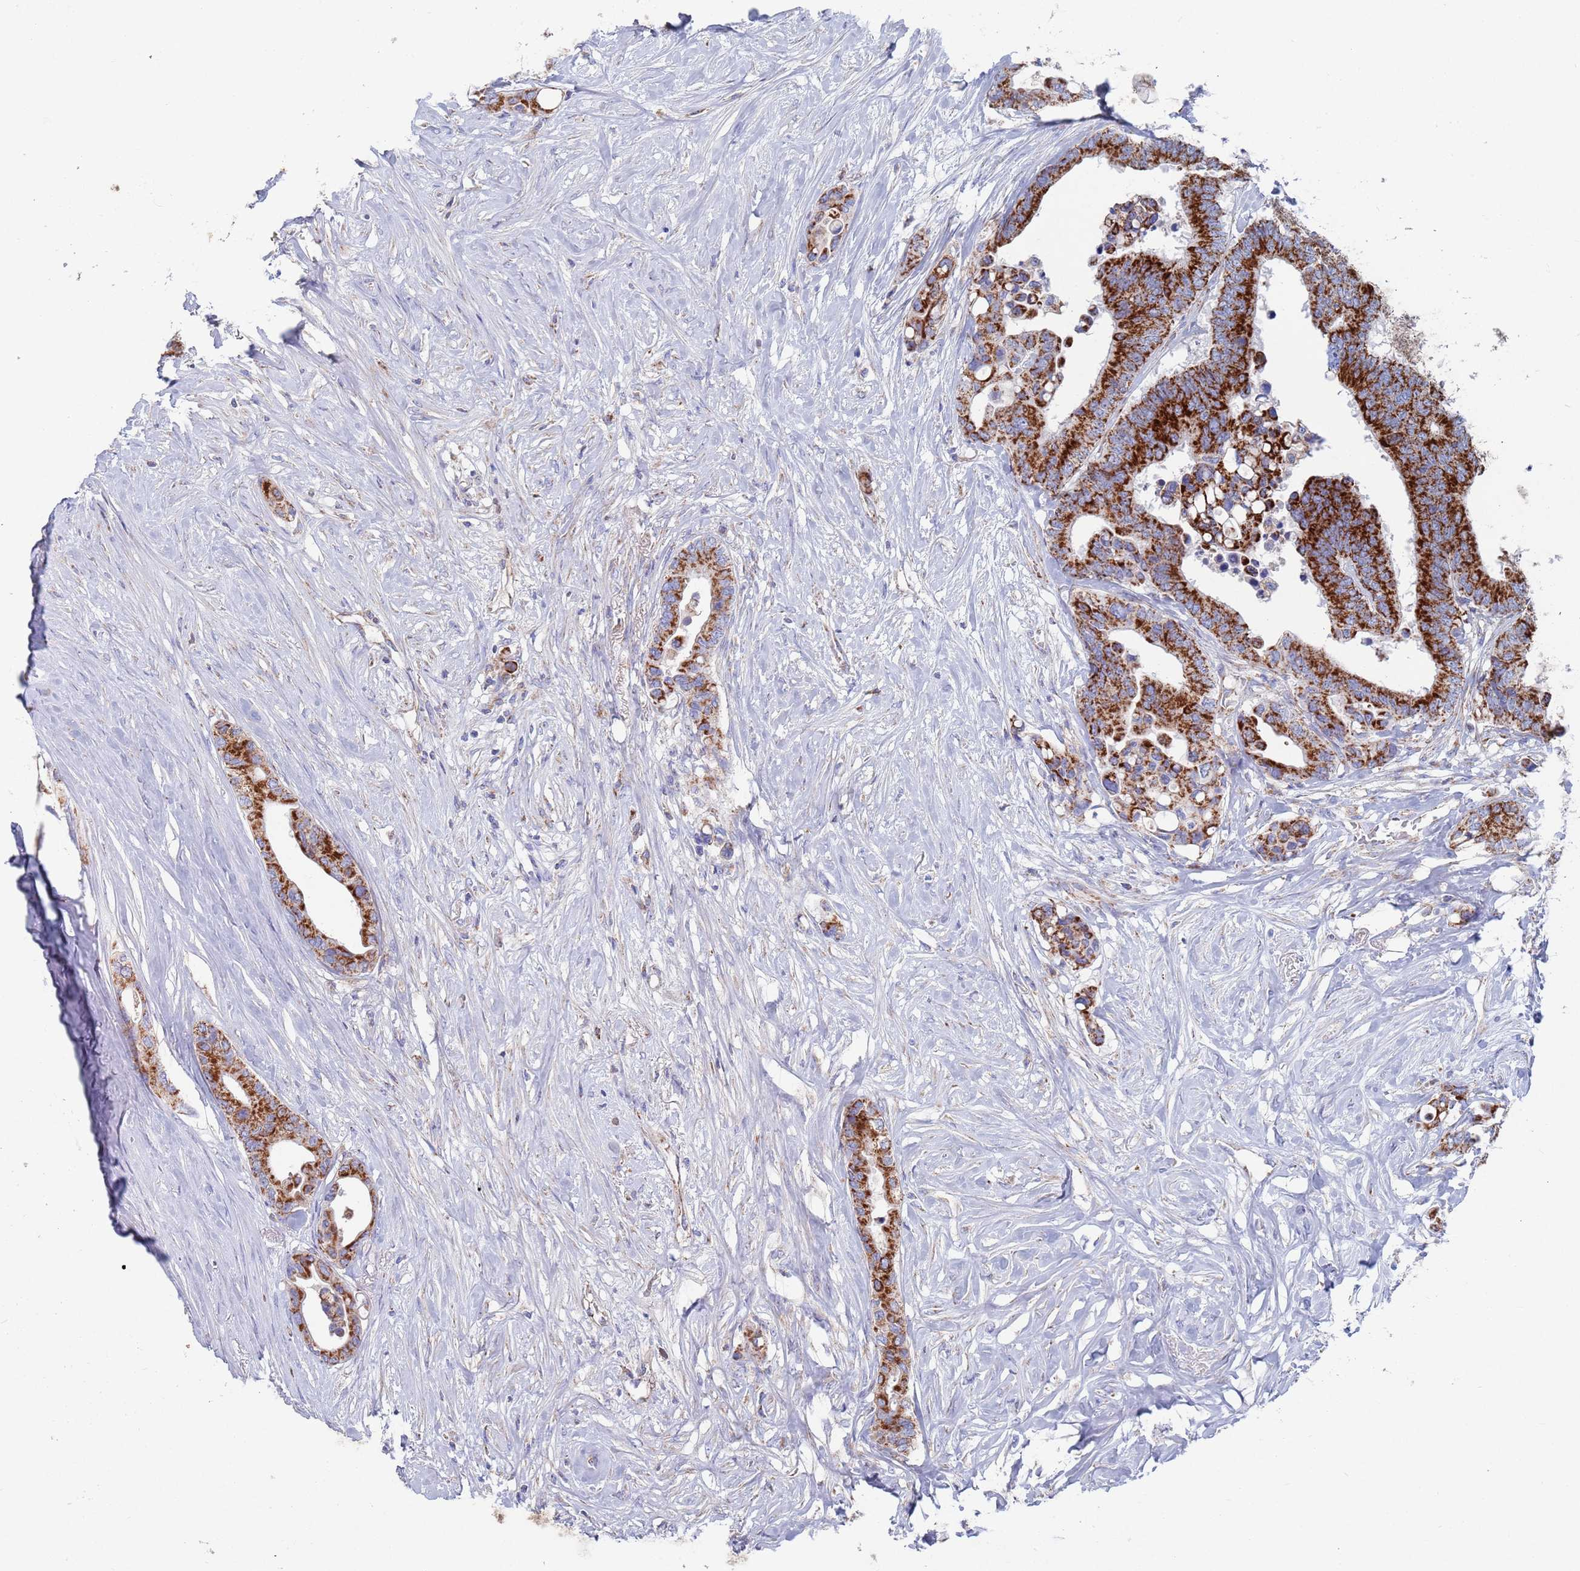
{"staining": {"intensity": "strong", "quantity": ">75%", "location": "cytoplasmic/membranous"}, "tissue": "colorectal cancer", "cell_type": "Tumor cells", "image_type": "cancer", "snomed": [{"axis": "morphology", "description": "Normal tissue, NOS"}, {"axis": "morphology", "description": "Adenocarcinoma, NOS"}, {"axis": "topography", "description": "Colon"}], "caption": "Immunohistochemical staining of adenocarcinoma (colorectal) displays high levels of strong cytoplasmic/membranous staining in about >75% of tumor cells. Nuclei are stained in blue.", "gene": "MRPL22", "patient": {"sex": "male", "age": 82}}